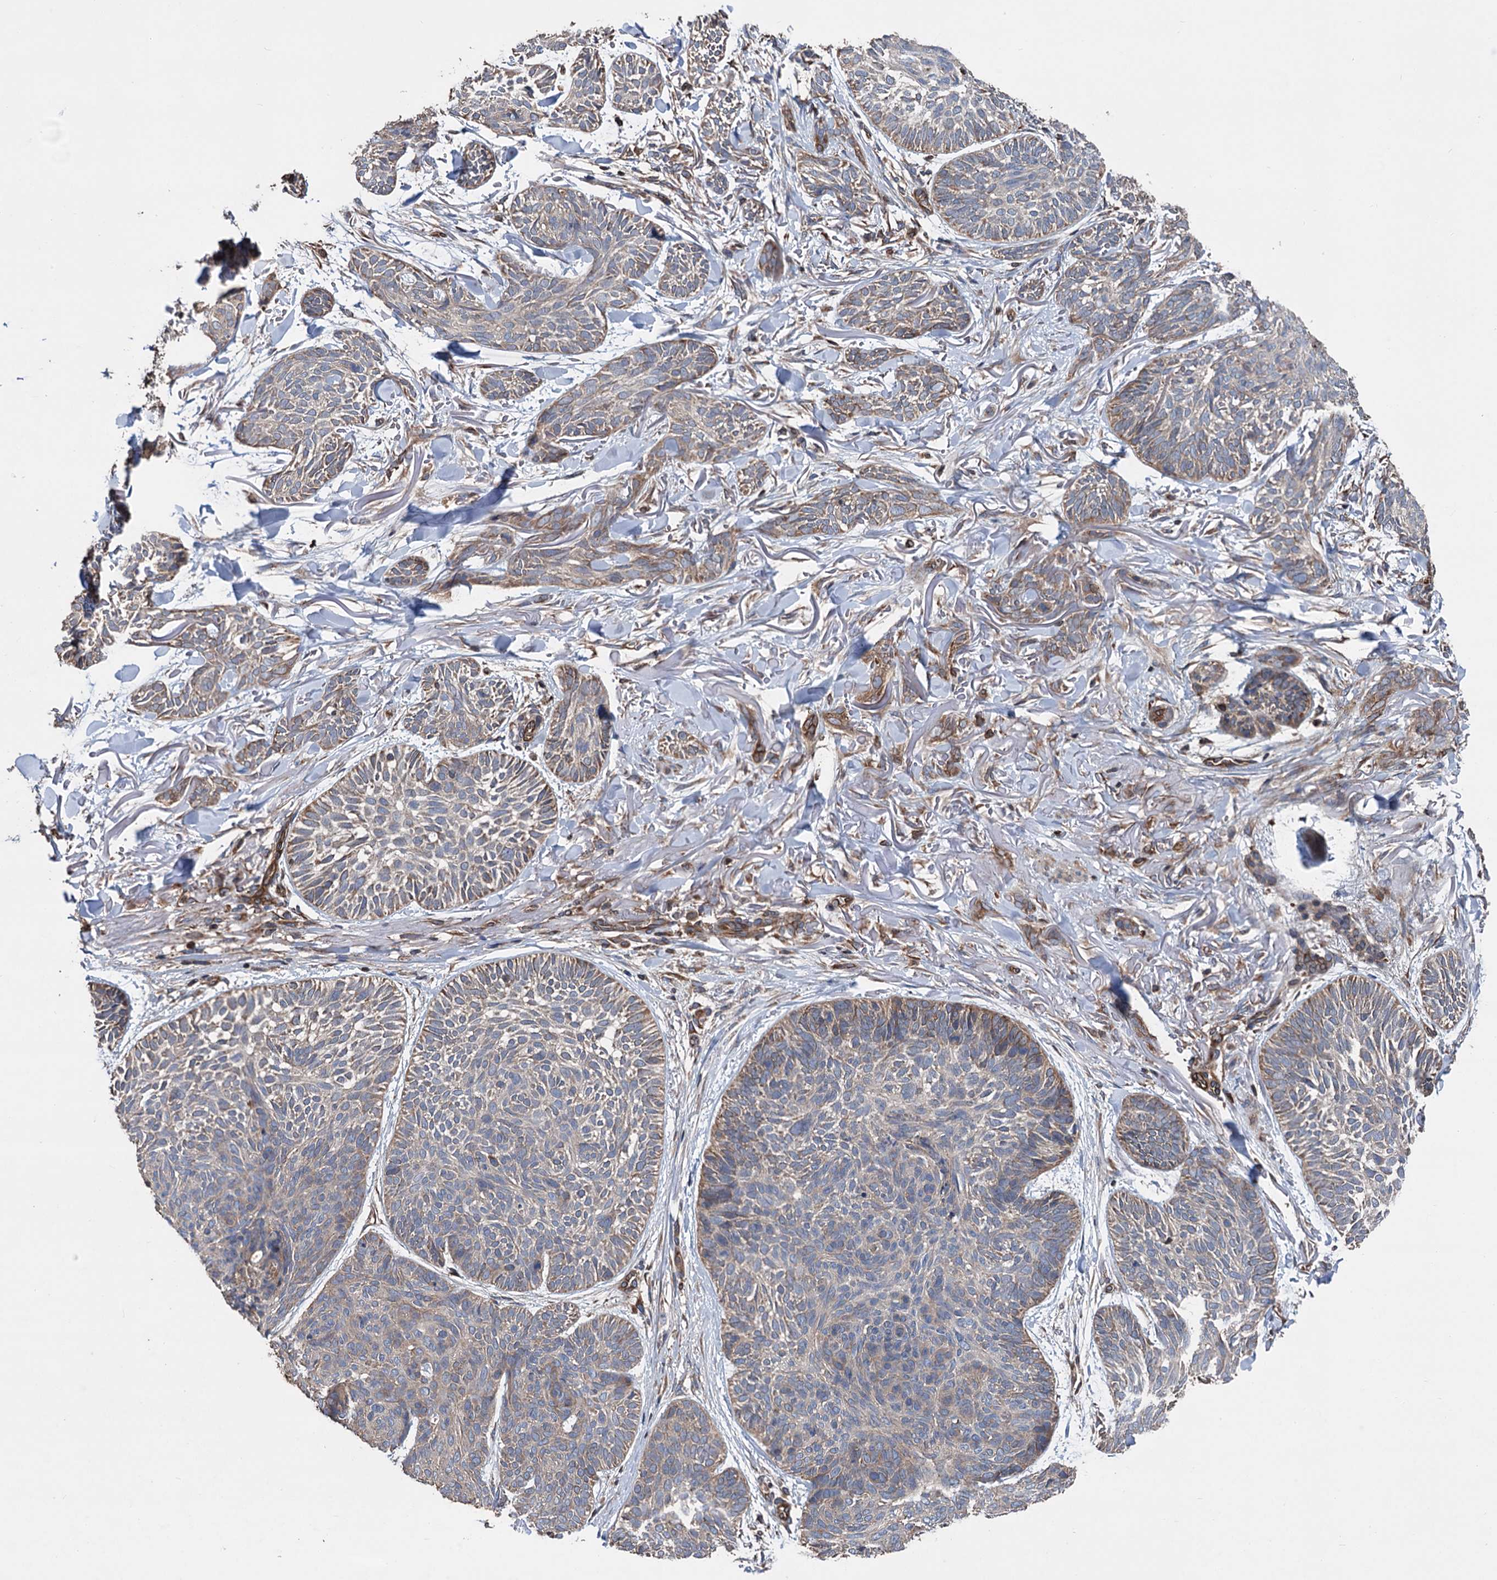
{"staining": {"intensity": "weak", "quantity": "<25%", "location": "cytoplasmic/membranous"}, "tissue": "skin cancer", "cell_type": "Tumor cells", "image_type": "cancer", "snomed": [{"axis": "morphology", "description": "Normal tissue, NOS"}, {"axis": "morphology", "description": "Basal cell carcinoma"}, {"axis": "topography", "description": "Skin"}], "caption": "A high-resolution image shows immunohistochemistry staining of skin cancer, which reveals no significant positivity in tumor cells.", "gene": "STING1", "patient": {"sex": "male", "age": 66}}